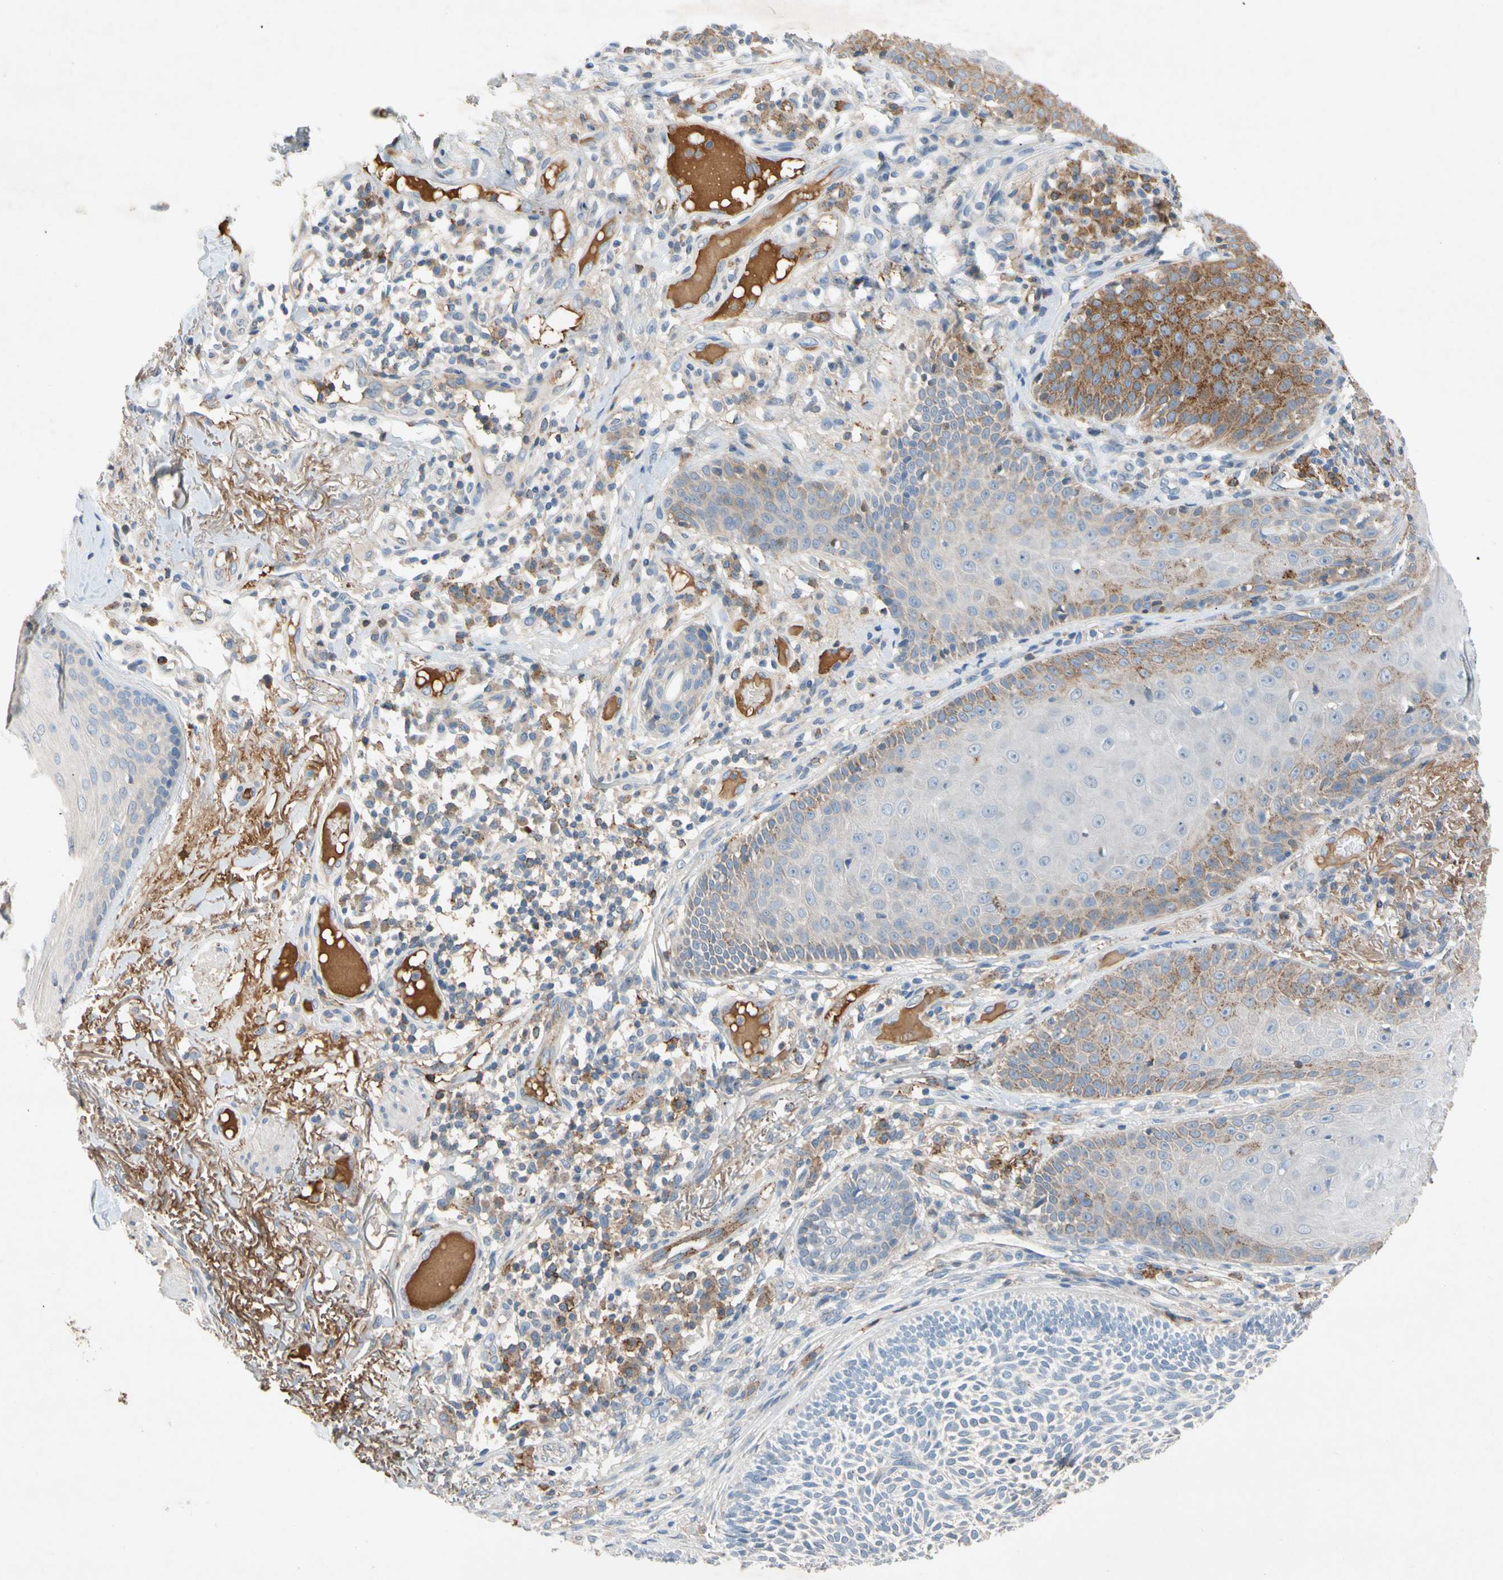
{"staining": {"intensity": "moderate", "quantity": "25%-75%", "location": "cytoplasmic/membranous"}, "tissue": "skin cancer", "cell_type": "Tumor cells", "image_type": "cancer", "snomed": [{"axis": "morphology", "description": "Normal tissue, NOS"}, {"axis": "morphology", "description": "Basal cell carcinoma"}, {"axis": "topography", "description": "Skin"}], "caption": "IHC of skin basal cell carcinoma exhibits medium levels of moderate cytoplasmic/membranous positivity in about 25%-75% of tumor cells.", "gene": "NDFIP2", "patient": {"sex": "male", "age": 52}}